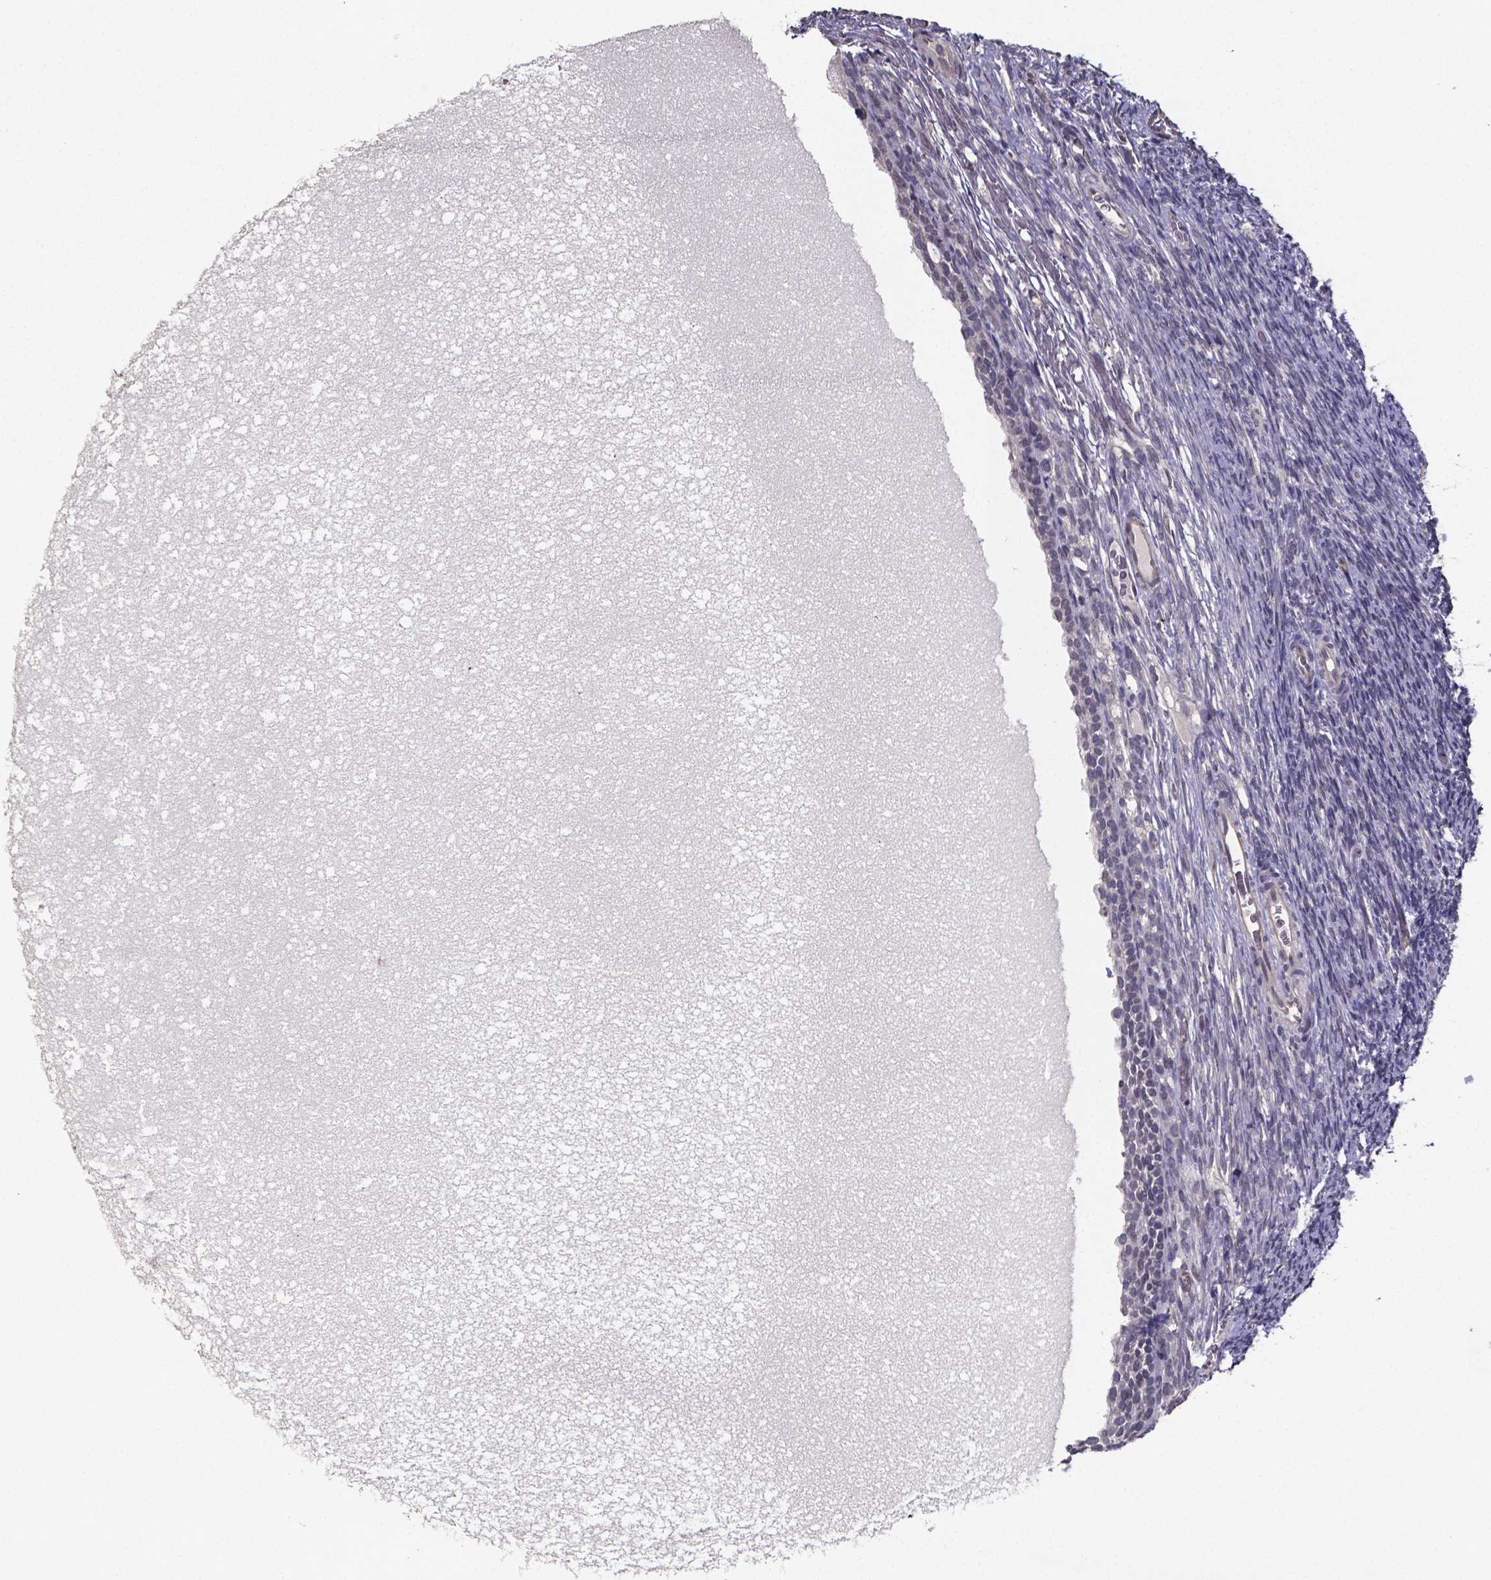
{"staining": {"intensity": "negative", "quantity": "none", "location": "none"}, "tissue": "ovary", "cell_type": "Ovarian stroma cells", "image_type": "normal", "snomed": [{"axis": "morphology", "description": "Normal tissue, NOS"}, {"axis": "topography", "description": "Ovary"}], "caption": "Ovarian stroma cells show no significant protein staining in benign ovary.", "gene": "TP73", "patient": {"sex": "female", "age": 34}}